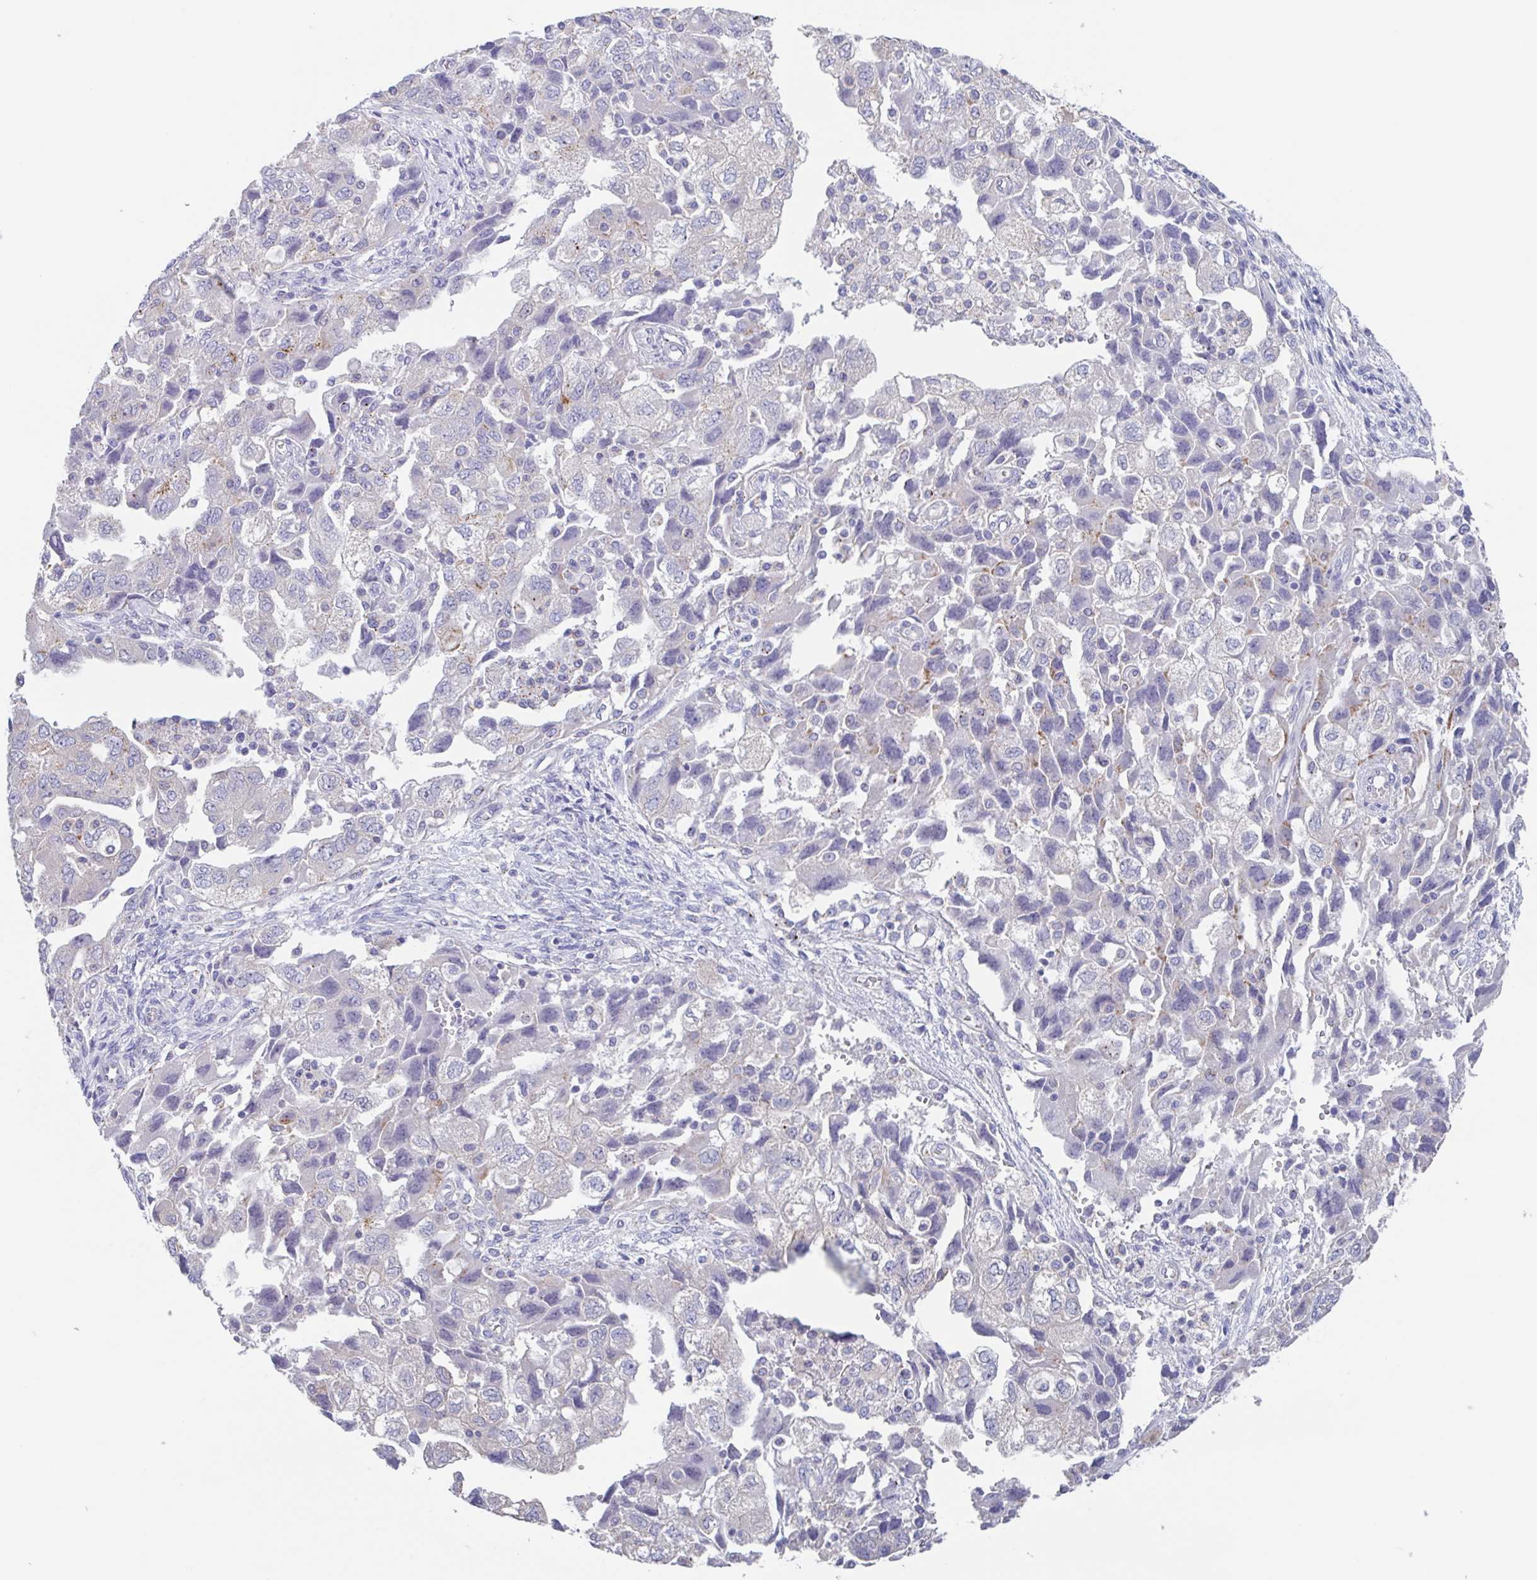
{"staining": {"intensity": "moderate", "quantity": "<25%", "location": "cytoplasmic/membranous"}, "tissue": "ovarian cancer", "cell_type": "Tumor cells", "image_type": "cancer", "snomed": [{"axis": "morphology", "description": "Carcinoma, NOS"}, {"axis": "morphology", "description": "Cystadenocarcinoma, serous, NOS"}, {"axis": "topography", "description": "Ovary"}], "caption": "IHC histopathology image of ovarian cancer stained for a protein (brown), which shows low levels of moderate cytoplasmic/membranous staining in about <25% of tumor cells.", "gene": "CHMP5", "patient": {"sex": "female", "age": 69}}